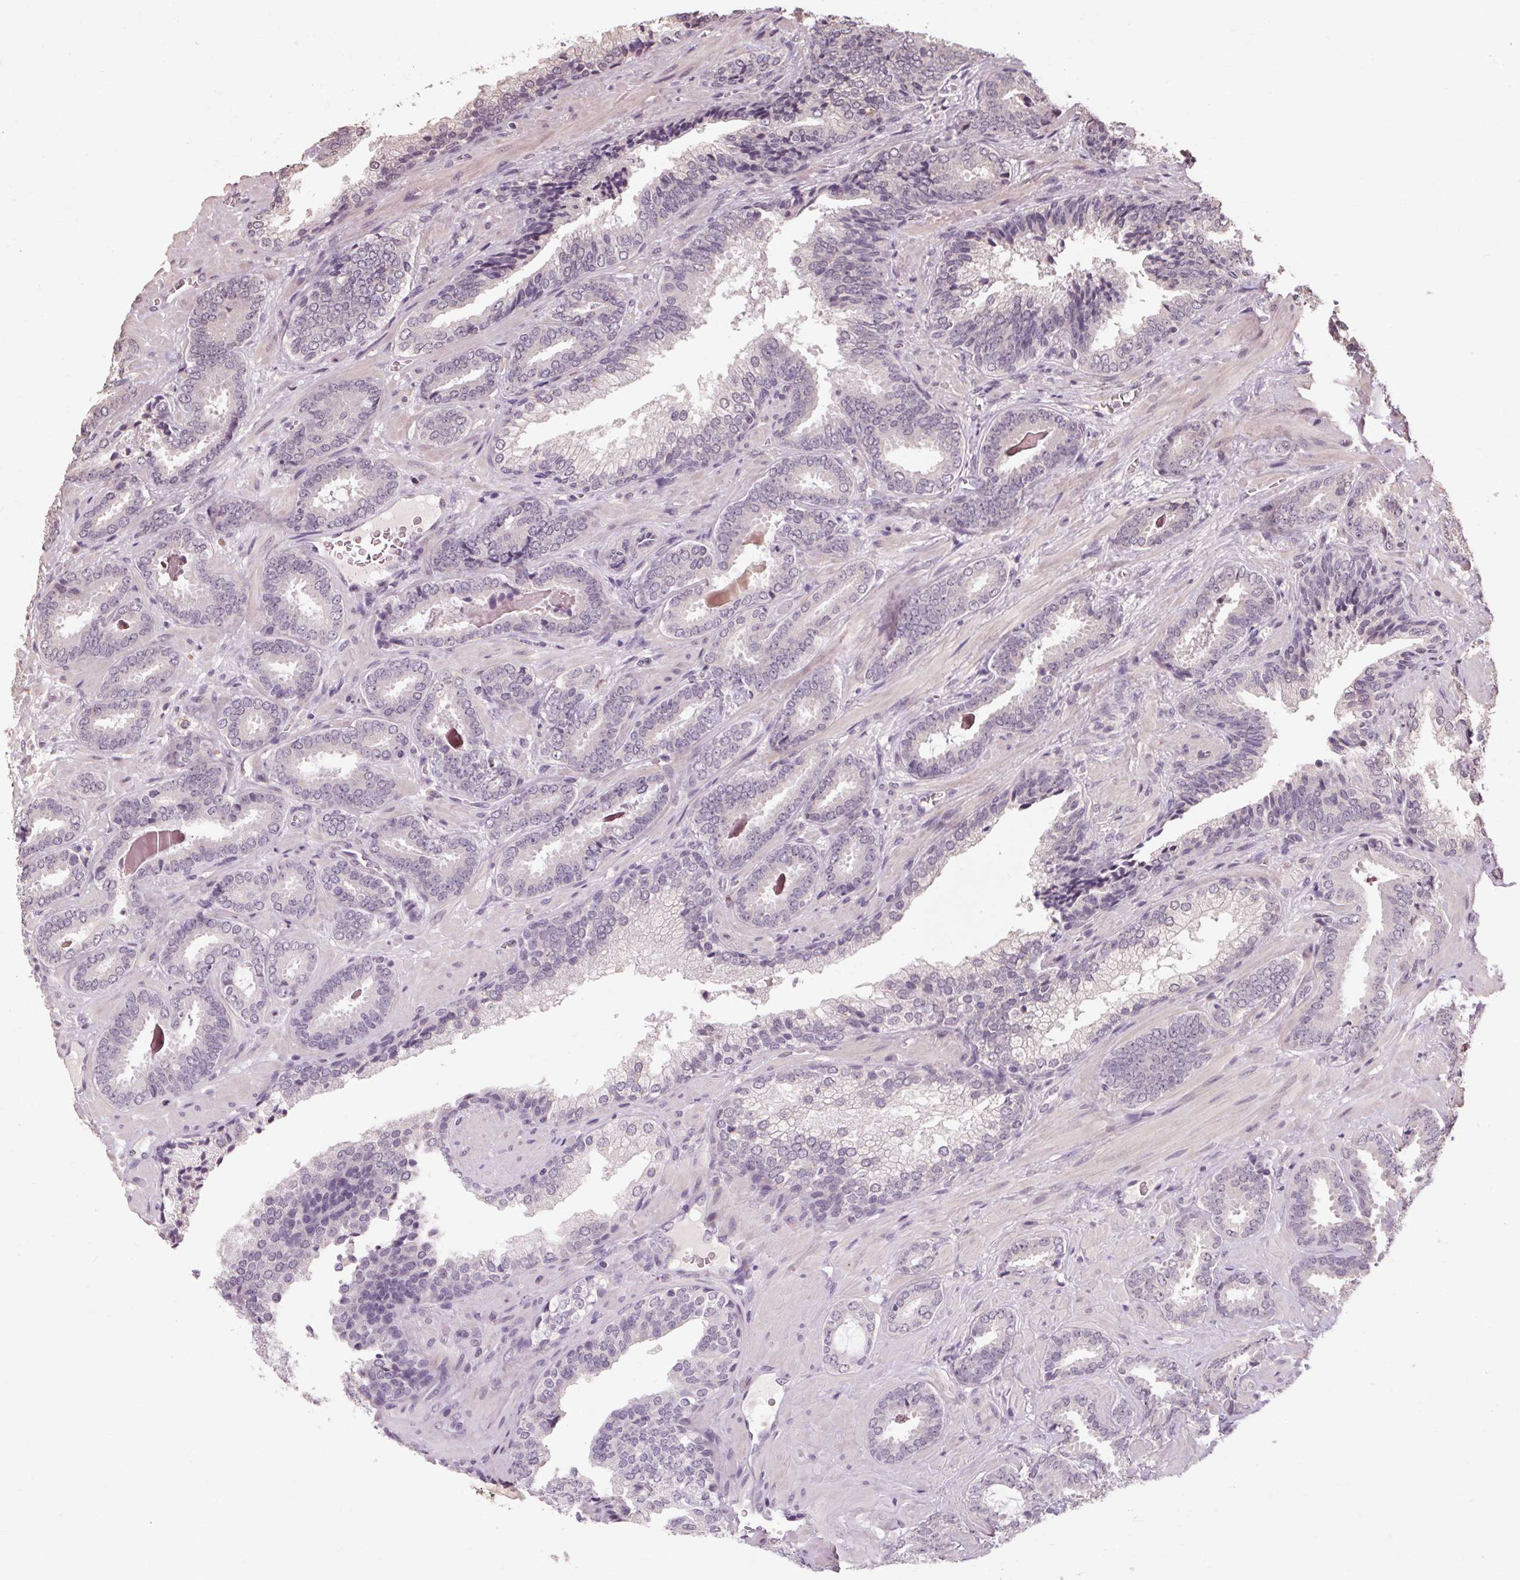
{"staining": {"intensity": "negative", "quantity": "none", "location": "none"}, "tissue": "prostate cancer", "cell_type": "Tumor cells", "image_type": "cancer", "snomed": [{"axis": "morphology", "description": "Adenocarcinoma, Low grade"}, {"axis": "topography", "description": "Prostate"}], "caption": "Tumor cells are negative for brown protein staining in low-grade adenocarcinoma (prostate). The staining was performed using DAB (3,3'-diaminobenzidine) to visualize the protein expression in brown, while the nuclei were stained in blue with hematoxylin (Magnification: 20x).", "gene": "POMC", "patient": {"sex": "male", "age": 61}}